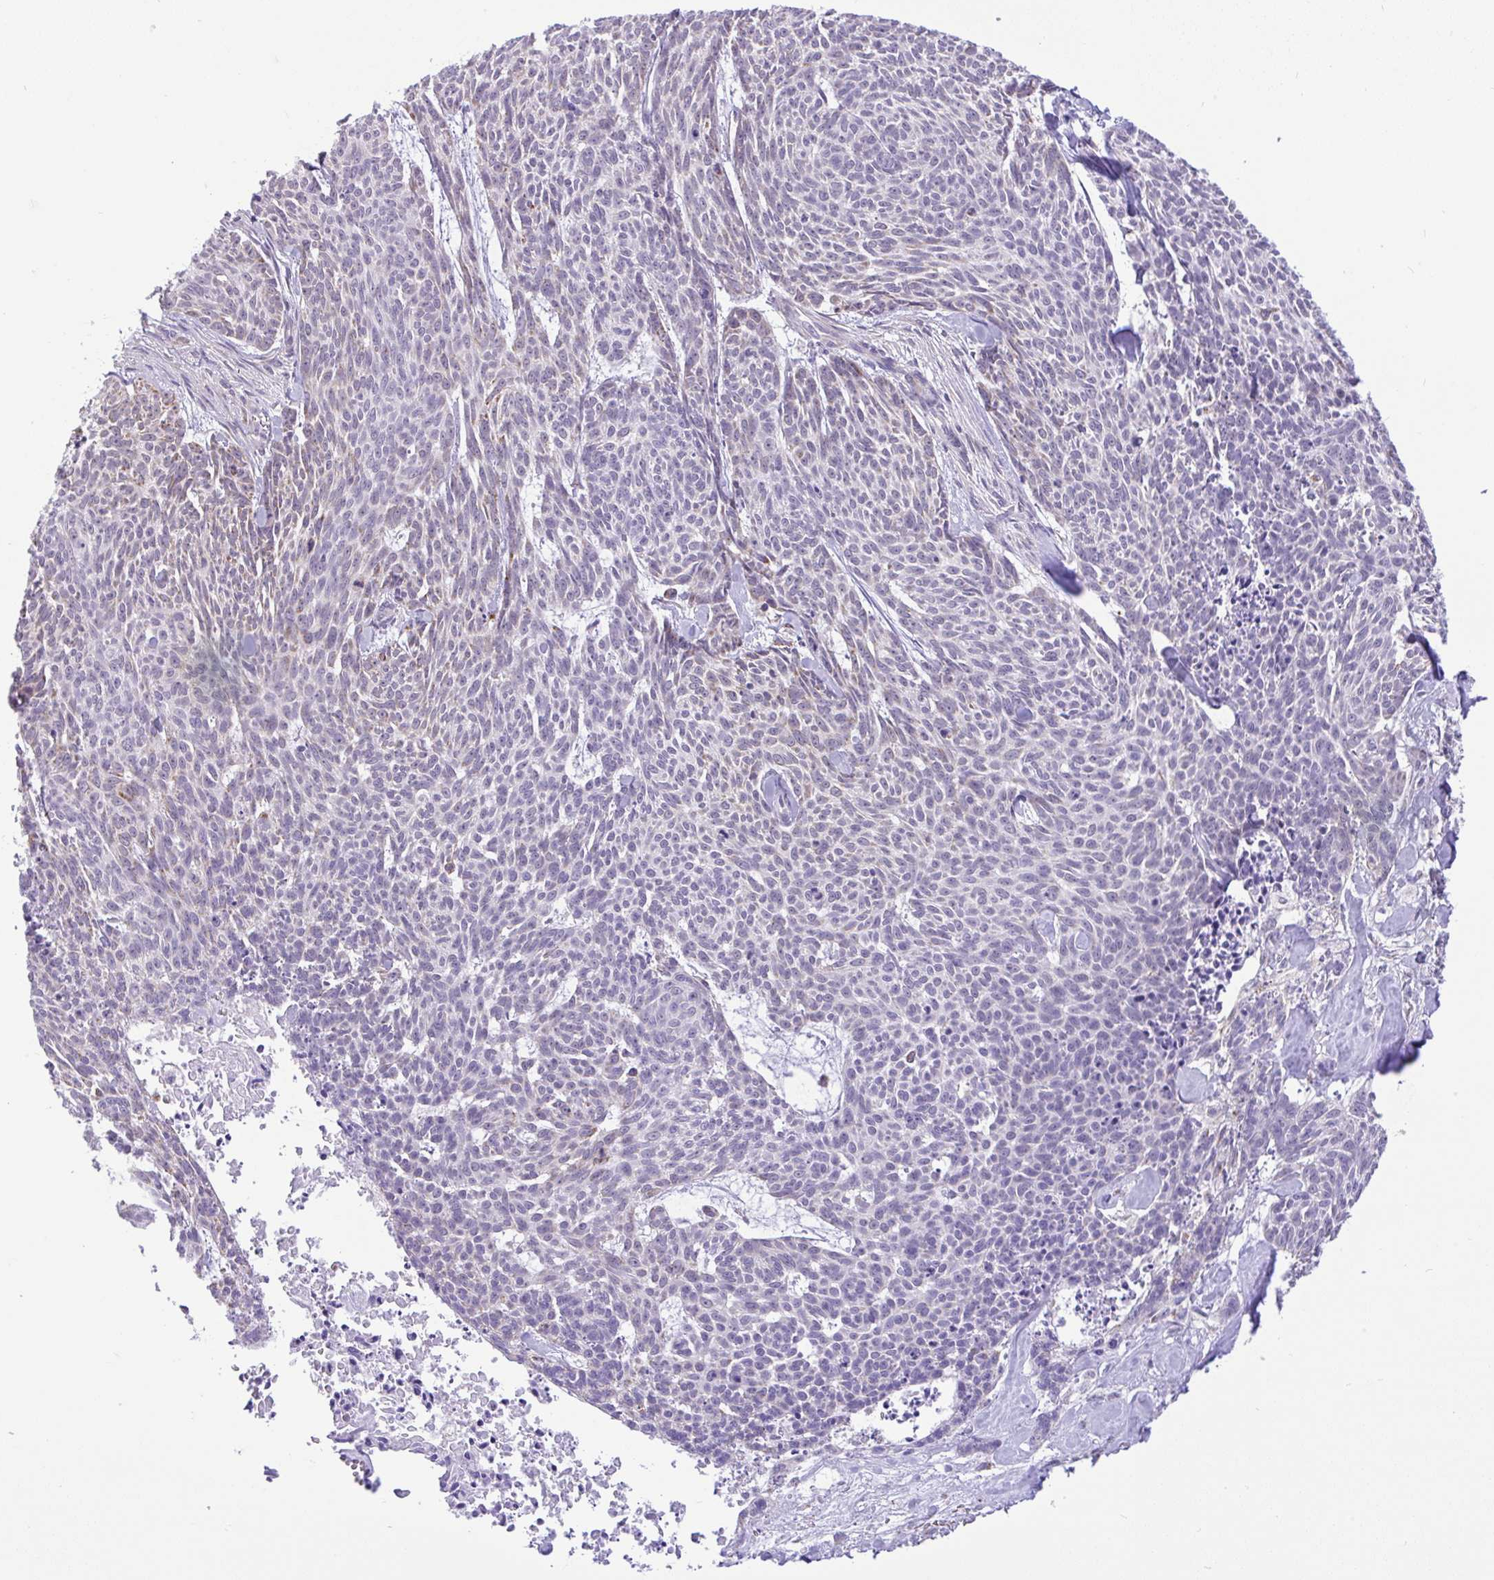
{"staining": {"intensity": "moderate", "quantity": "<25%", "location": "cytoplasmic/membranous"}, "tissue": "skin cancer", "cell_type": "Tumor cells", "image_type": "cancer", "snomed": [{"axis": "morphology", "description": "Basal cell carcinoma"}, {"axis": "topography", "description": "Skin"}], "caption": "Basal cell carcinoma (skin) tissue reveals moderate cytoplasmic/membranous positivity in about <25% of tumor cells, visualized by immunohistochemistry. (Stains: DAB (3,3'-diaminobenzidine) in brown, nuclei in blue, Microscopy: brightfield microscopy at high magnification).", "gene": "PYCR2", "patient": {"sex": "female", "age": 93}}